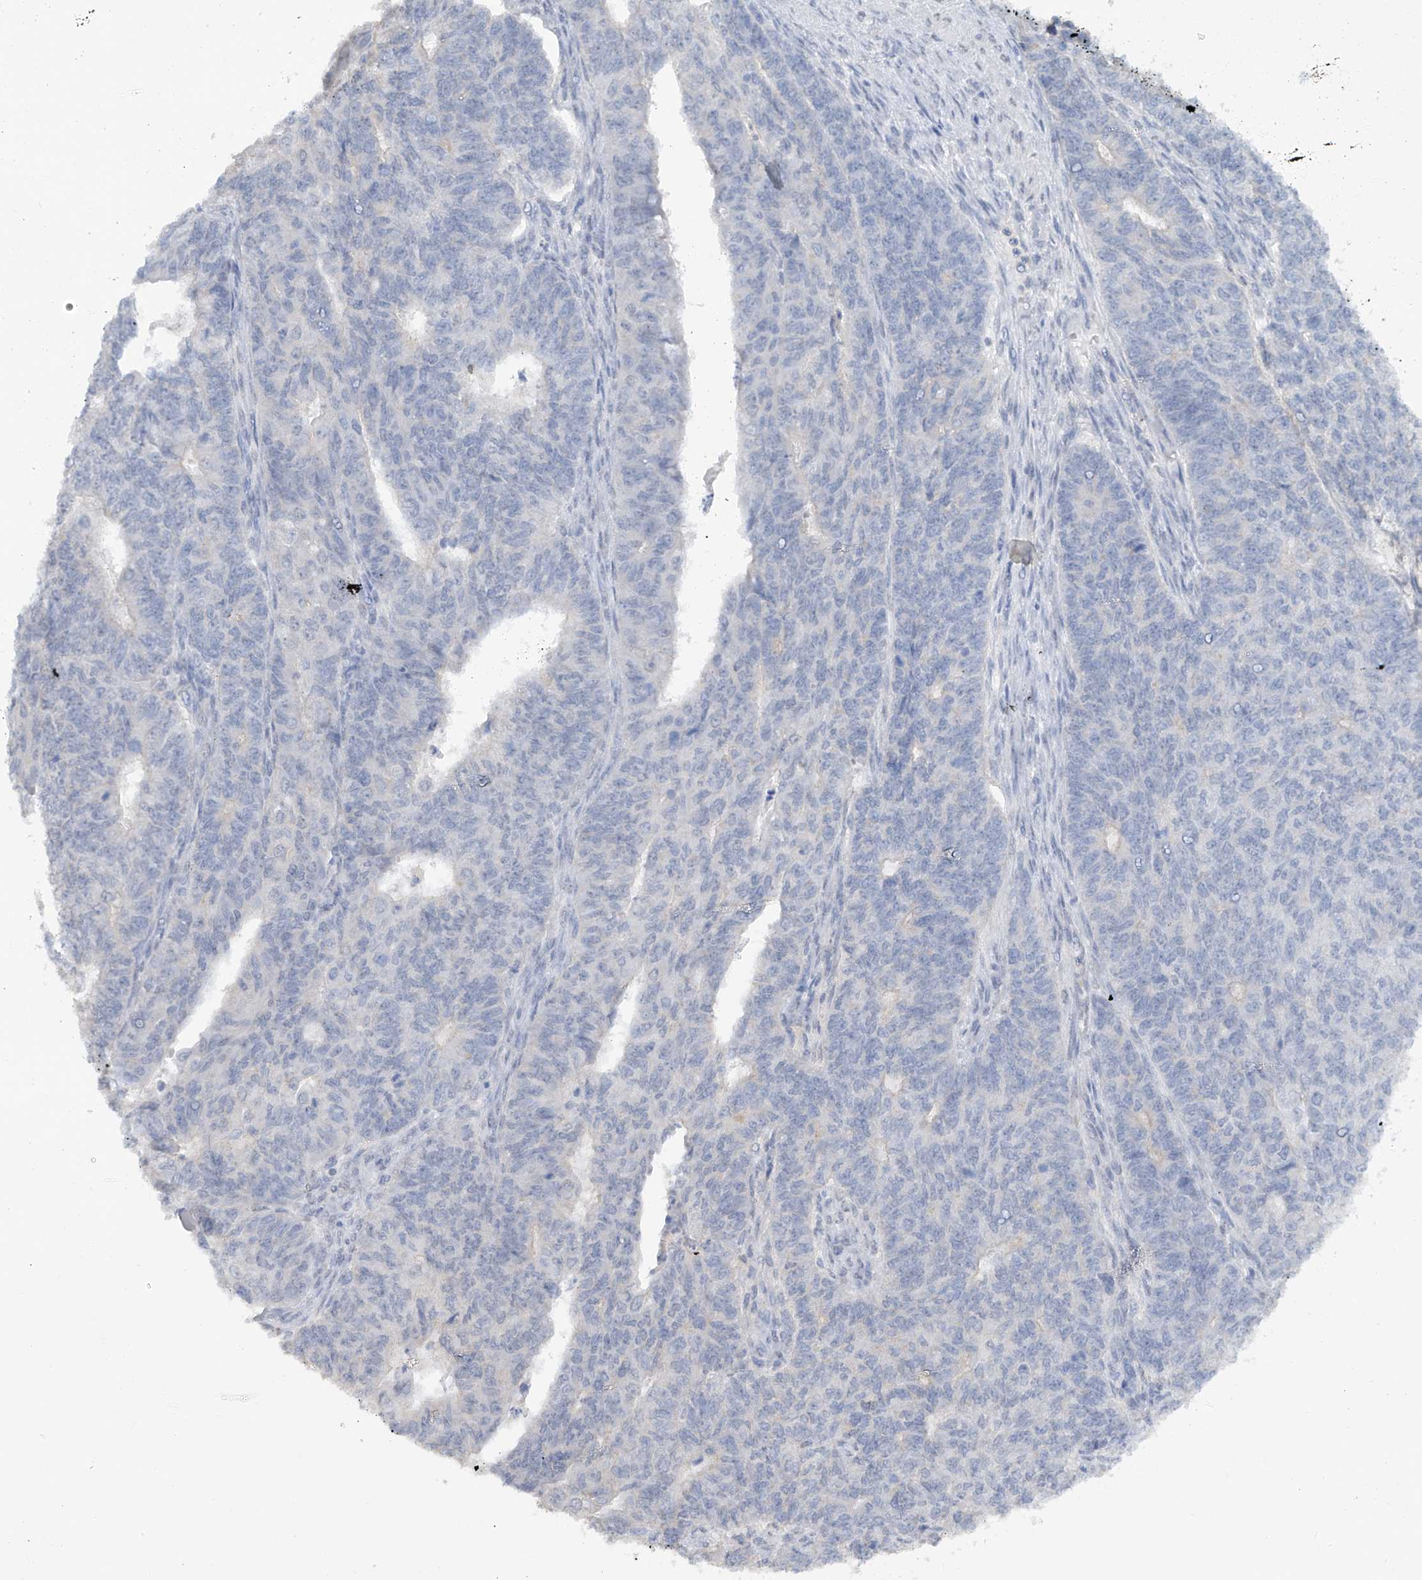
{"staining": {"intensity": "negative", "quantity": "none", "location": "none"}, "tissue": "endometrial cancer", "cell_type": "Tumor cells", "image_type": "cancer", "snomed": [{"axis": "morphology", "description": "Adenocarcinoma, NOS"}, {"axis": "topography", "description": "Endometrium"}], "caption": "High magnification brightfield microscopy of endometrial adenocarcinoma stained with DAB (3,3'-diaminobenzidine) (brown) and counterstained with hematoxylin (blue): tumor cells show no significant positivity.", "gene": "HAS3", "patient": {"sex": "female", "age": 32}}